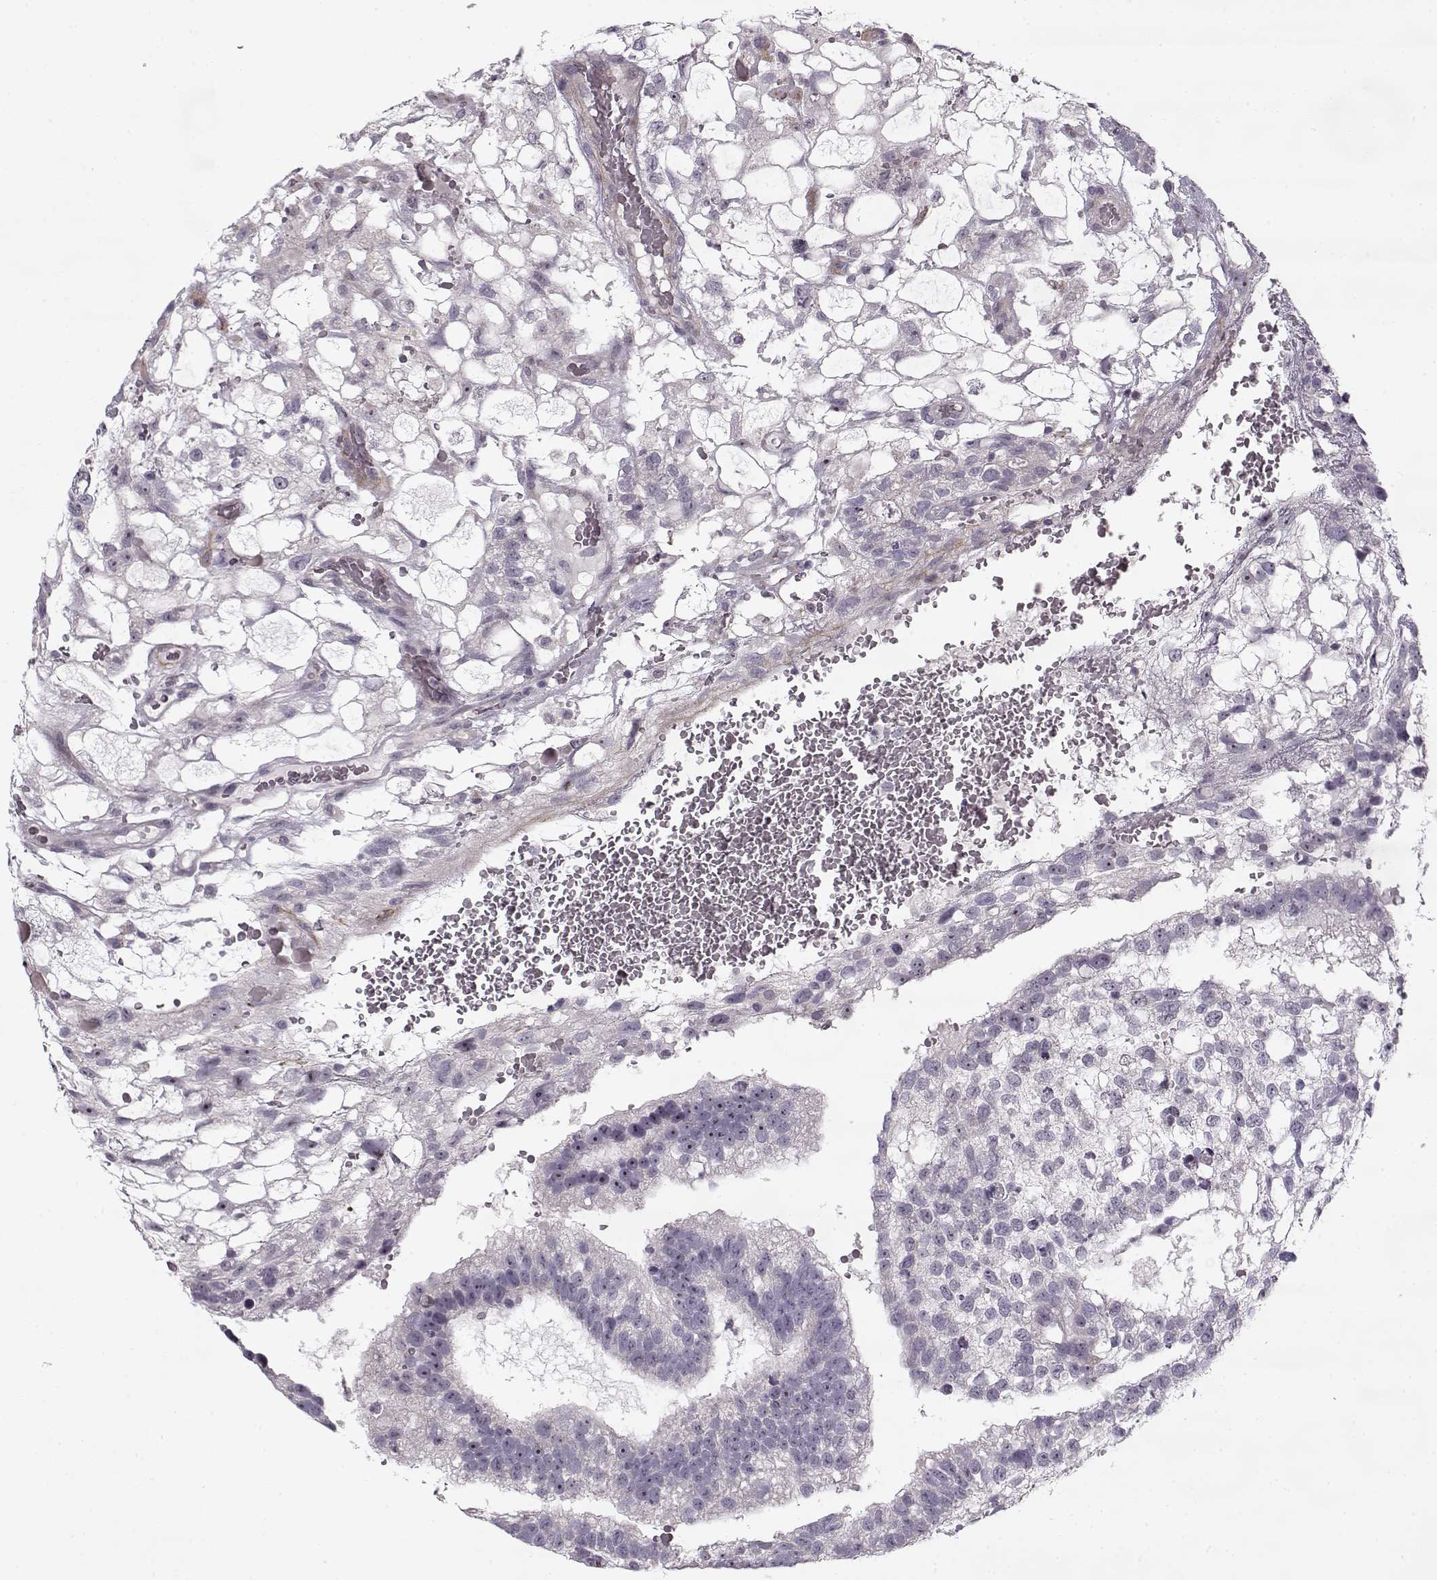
{"staining": {"intensity": "negative", "quantity": "none", "location": "none"}, "tissue": "testis cancer", "cell_type": "Tumor cells", "image_type": "cancer", "snomed": [{"axis": "morphology", "description": "Normal tissue, NOS"}, {"axis": "morphology", "description": "Carcinoma, Embryonal, NOS"}, {"axis": "topography", "description": "Testis"}, {"axis": "topography", "description": "Epididymis"}], "caption": "Tumor cells are negative for protein expression in human embryonal carcinoma (testis).", "gene": "PNMT", "patient": {"sex": "male", "age": 32}}